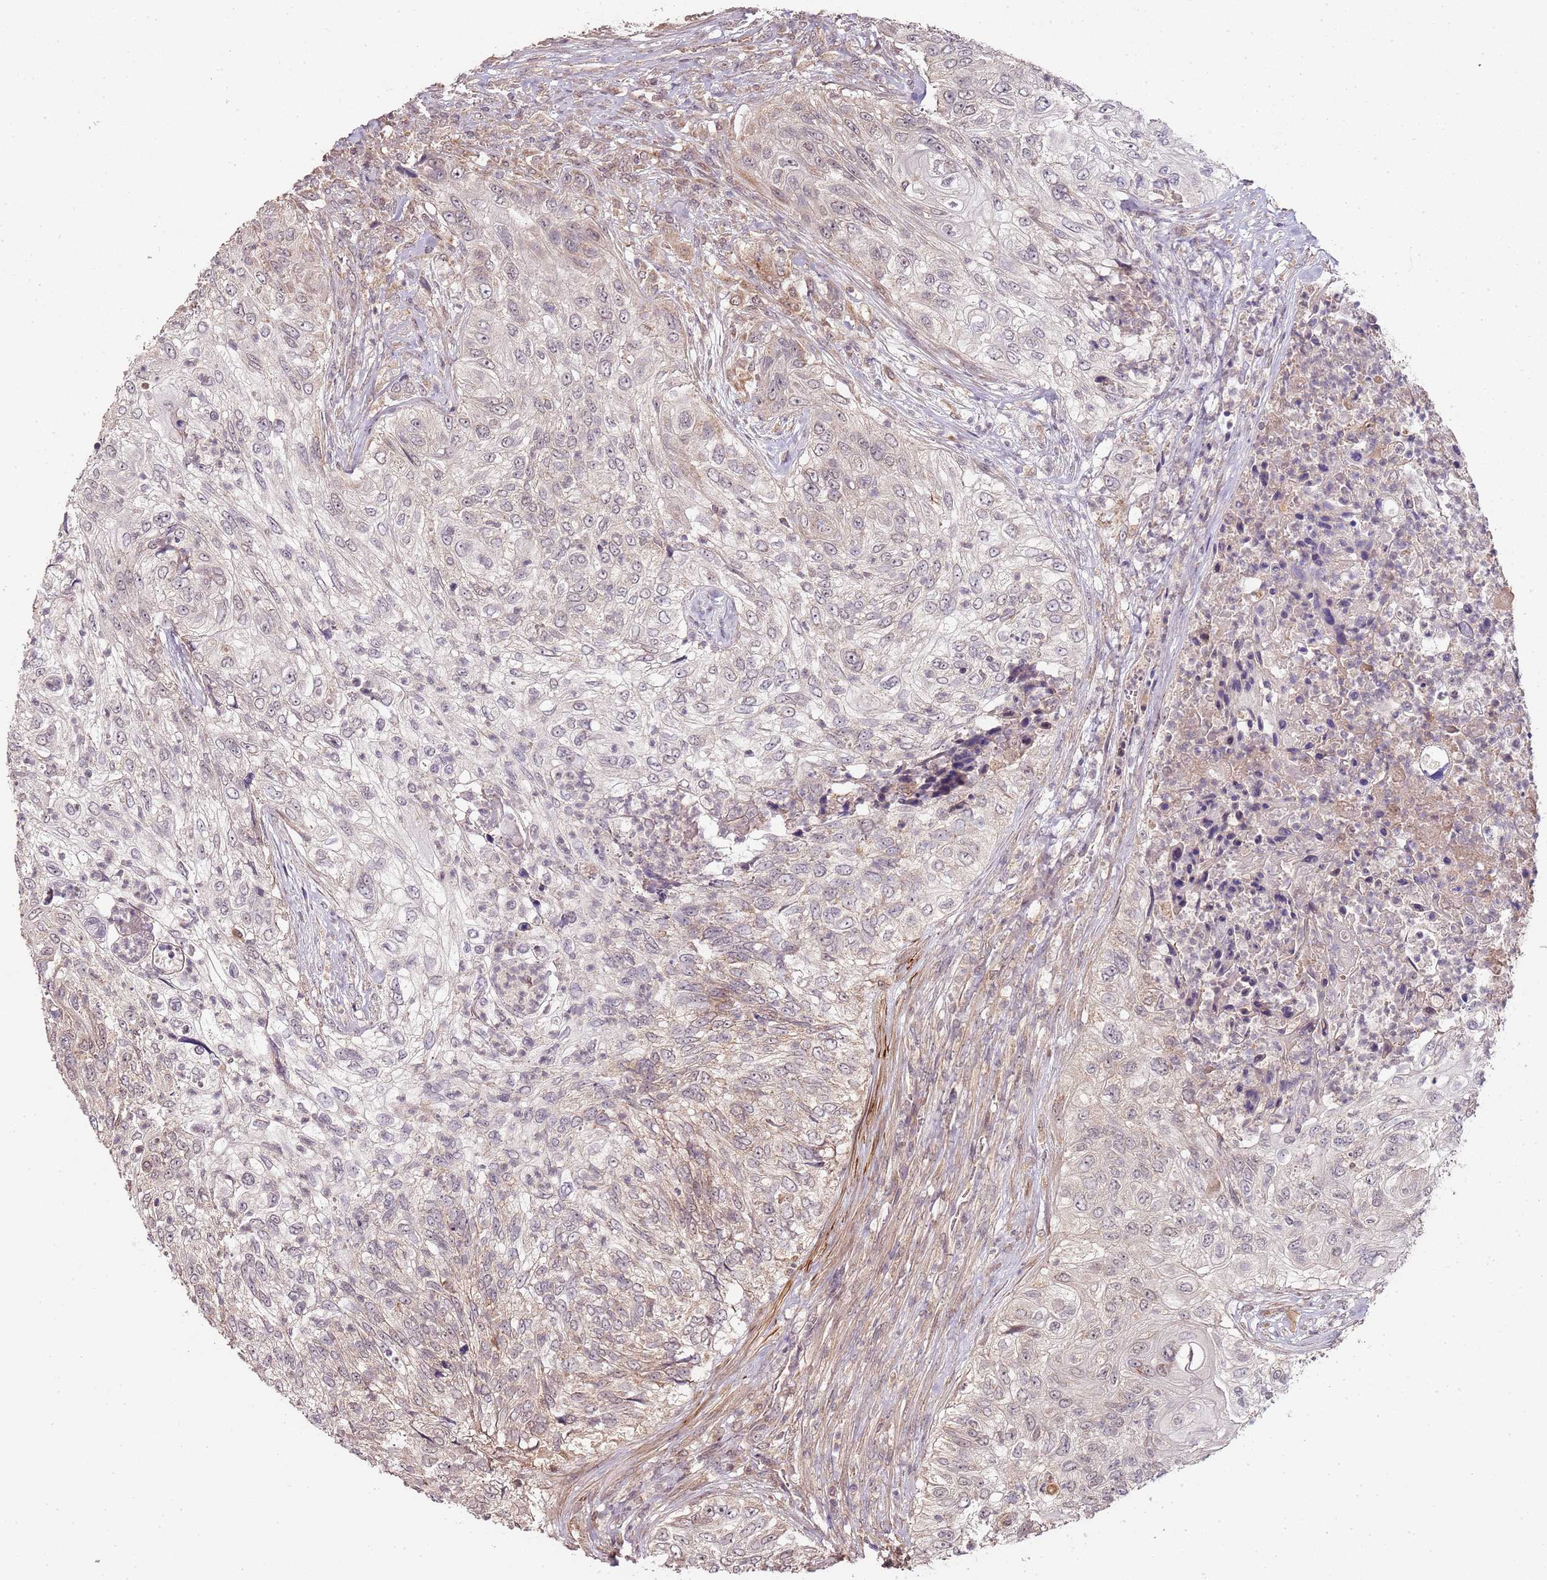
{"staining": {"intensity": "weak", "quantity": "<25%", "location": "cytoplasmic/membranous"}, "tissue": "urothelial cancer", "cell_type": "Tumor cells", "image_type": "cancer", "snomed": [{"axis": "morphology", "description": "Urothelial carcinoma, High grade"}, {"axis": "topography", "description": "Urinary bladder"}], "caption": "Immunohistochemistry histopathology image of neoplastic tissue: human urothelial cancer stained with DAB (3,3'-diaminobenzidine) exhibits no significant protein expression in tumor cells.", "gene": "LIN37", "patient": {"sex": "female", "age": 60}}